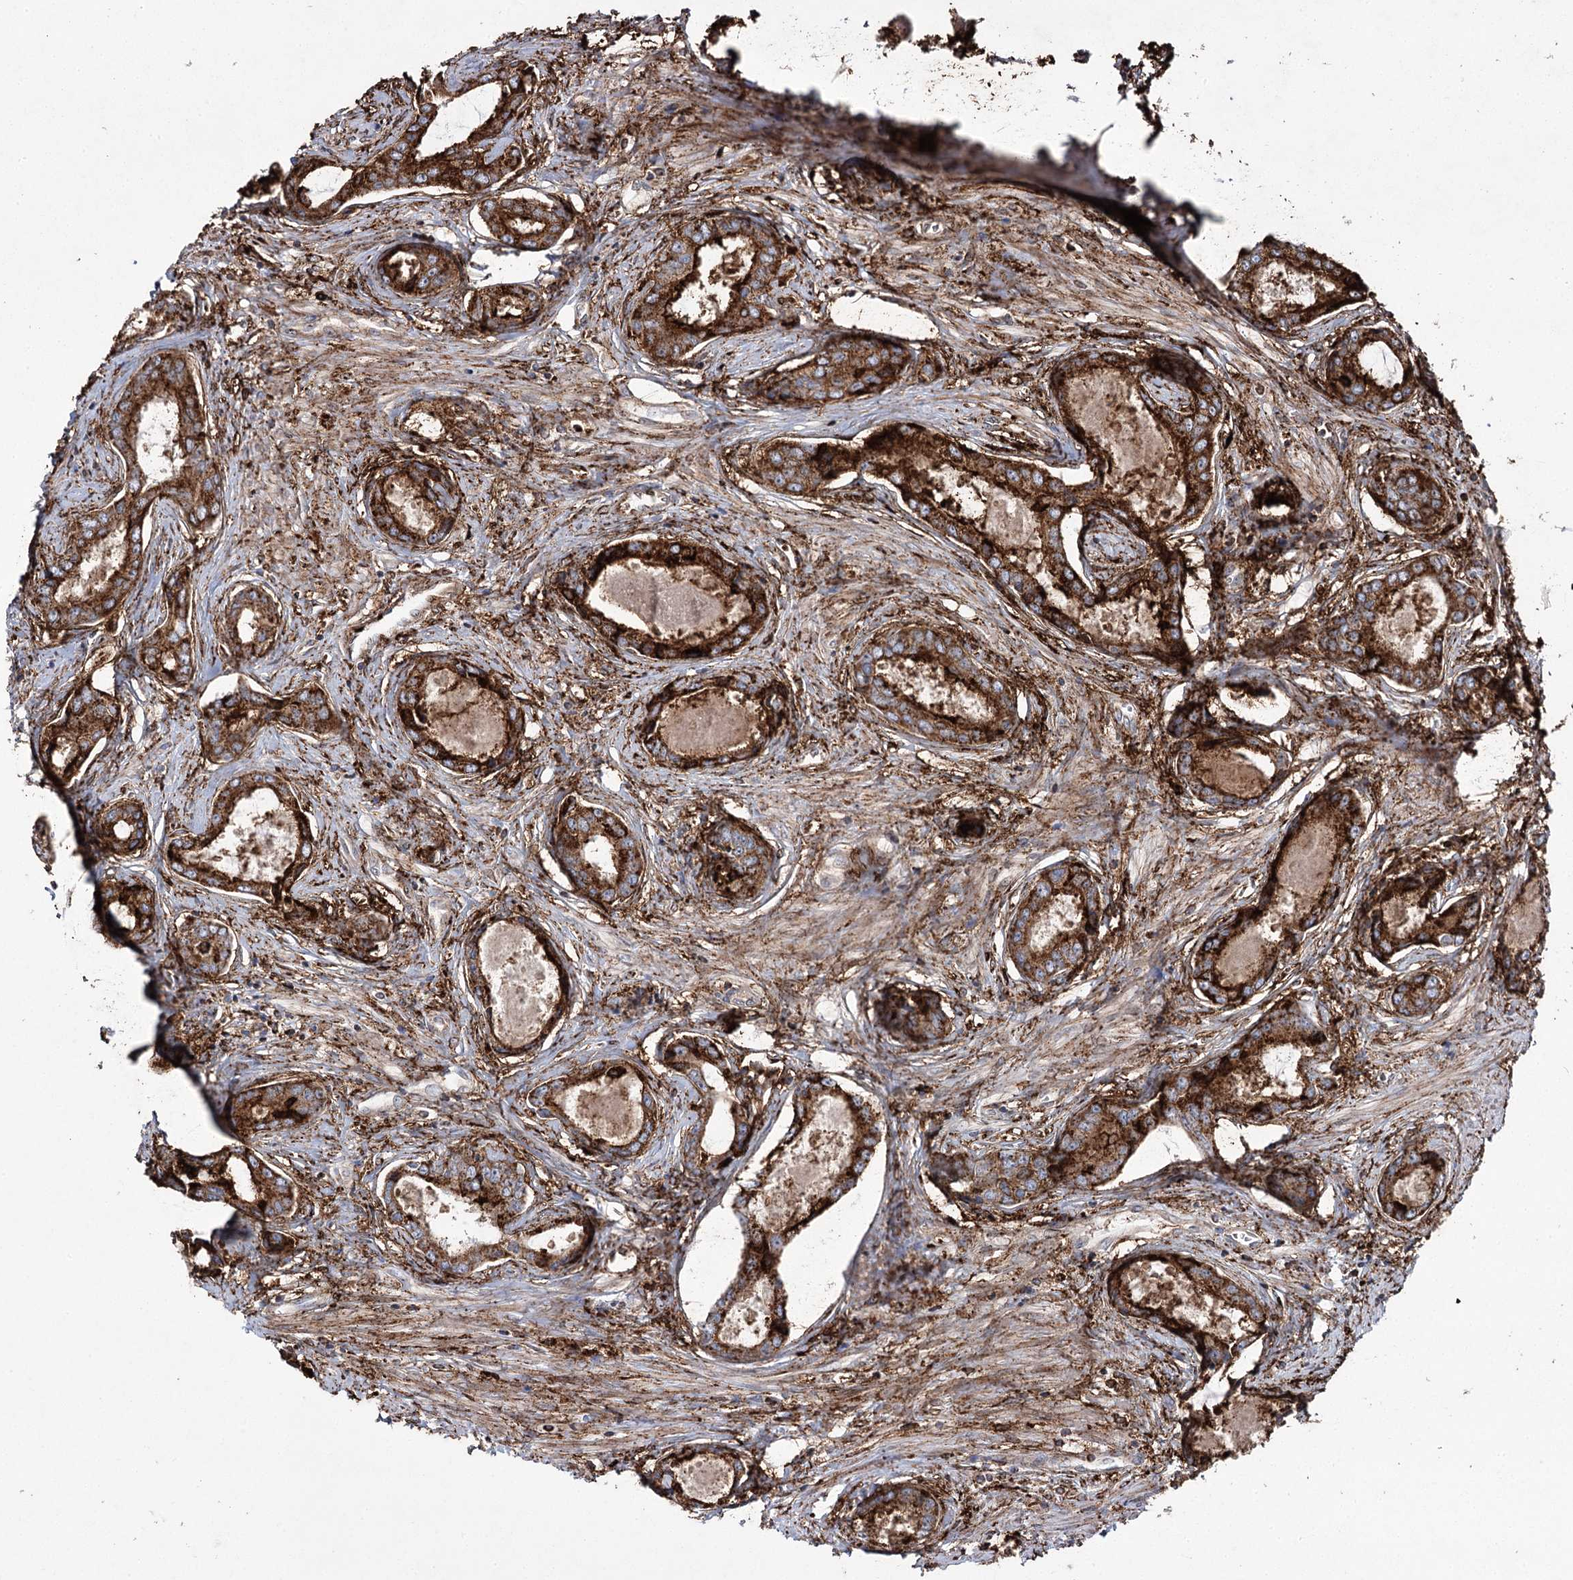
{"staining": {"intensity": "strong", "quantity": ">75%", "location": "cytoplasmic/membranous"}, "tissue": "prostate cancer", "cell_type": "Tumor cells", "image_type": "cancer", "snomed": [{"axis": "morphology", "description": "Adenocarcinoma, Low grade"}, {"axis": "topography", "description": "Prostate"}], "caption": "Tumor cells demonstrate high levels of strong cytoplasmic/membranous expression in about >75% of cells in human prostate cancer.", "gene": "DCUN1D4", "patient": {"sex": "male", "age": 68}}